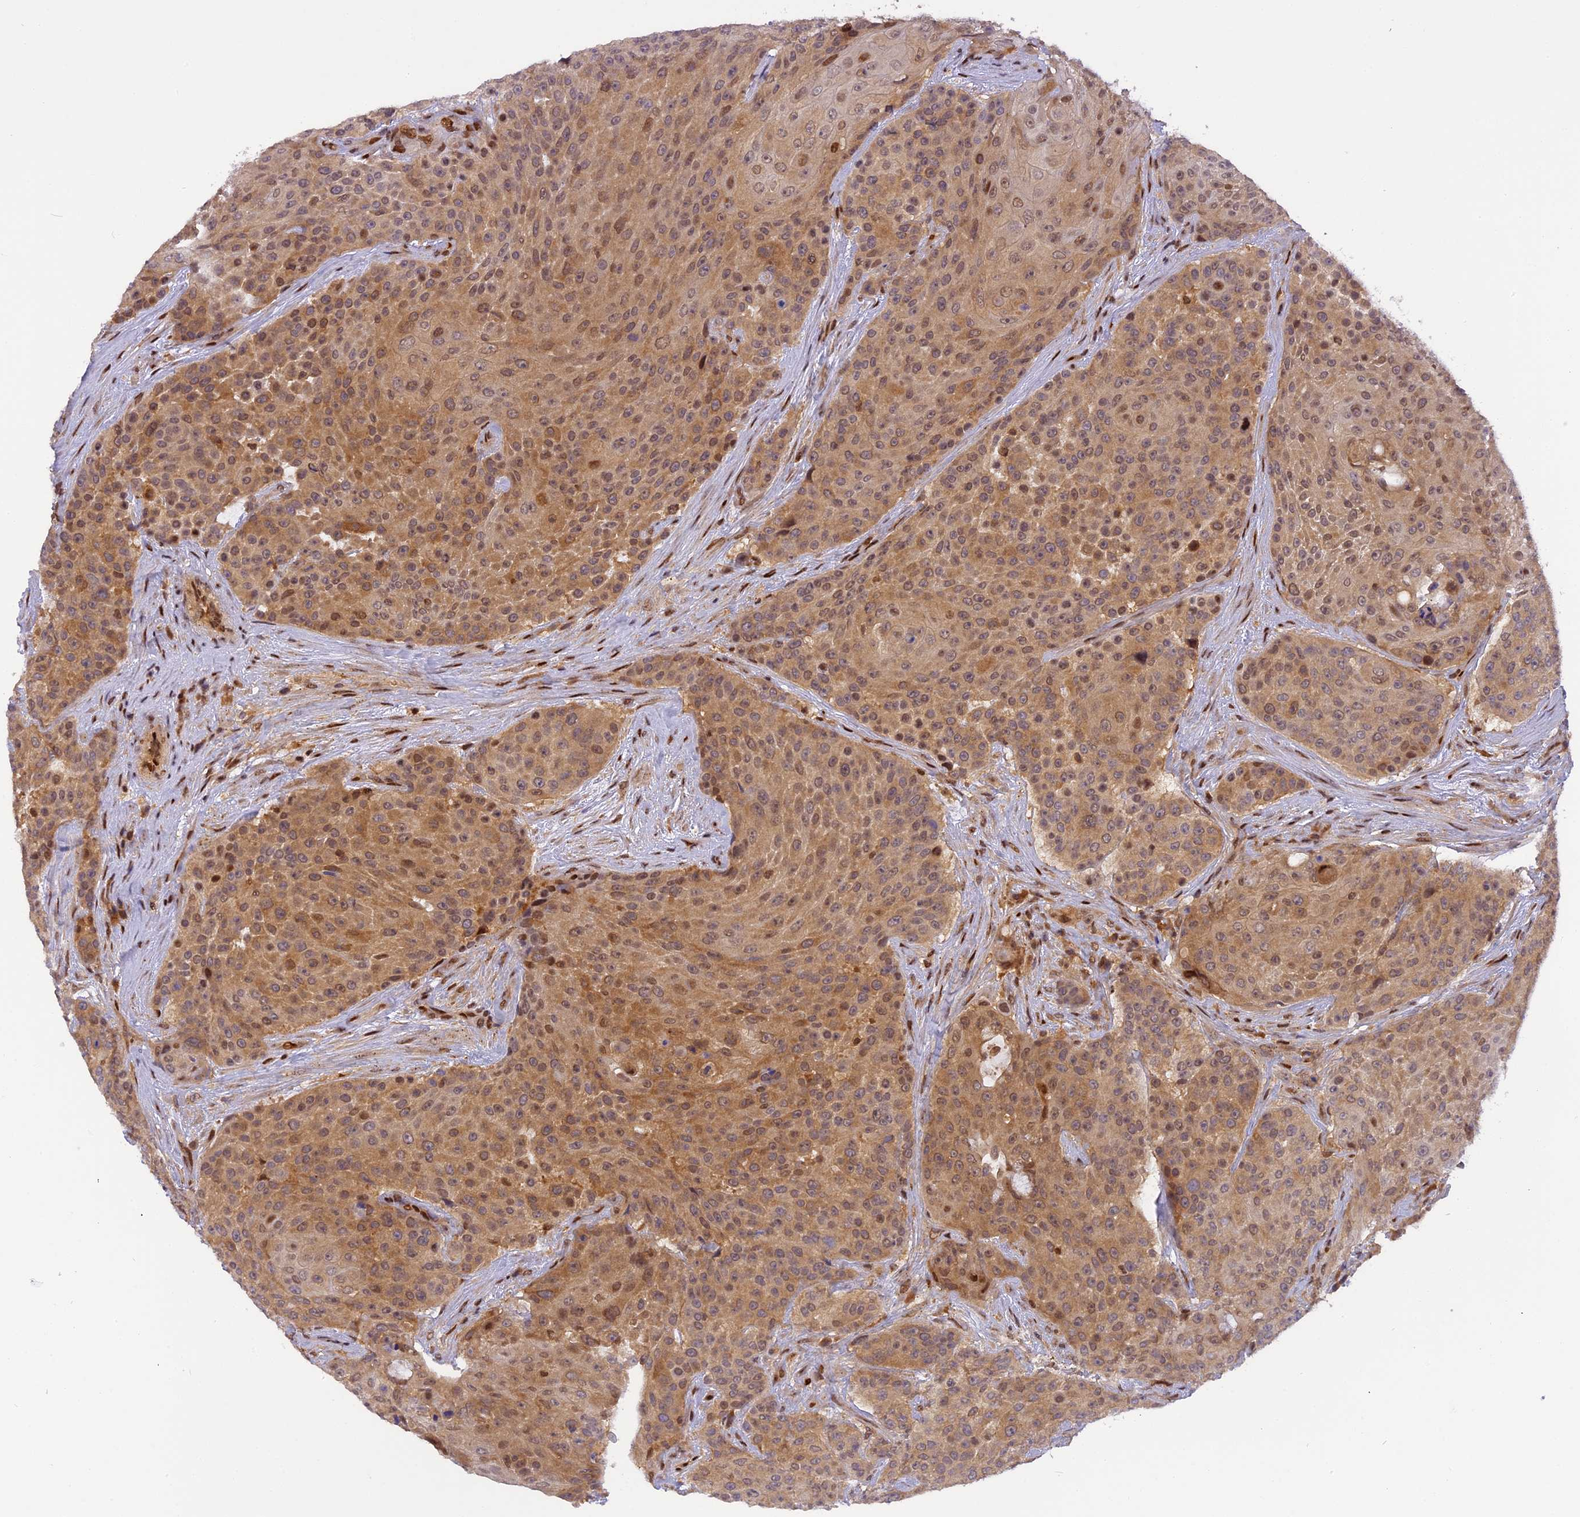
{"staining": {"intensity": "moderate", "quantity": "25%-75%", "location": "cytoplasmic/membranous,nuclear"}, "tissue": "urothelial cancer", "cell_type": "Tumor cells", "image_type": "cancer", "snomed": [{"axis": "morphology", "description": "Urothelial carcinoma, High grade"}, {"axis": "topography", "description": "Urinary bladder"}], "caption": "Immunohistochemistry (IHC) image of human high-grade urothelial carcinoma stained for a protein (brown), which exhibits medium levels of moderate cytoplasmic/membranous and nuclear staining in approximately 25%-75% of tumor cells.", "gene": "RABGGTA", "patient": {"sex": "female", "age": 63}}